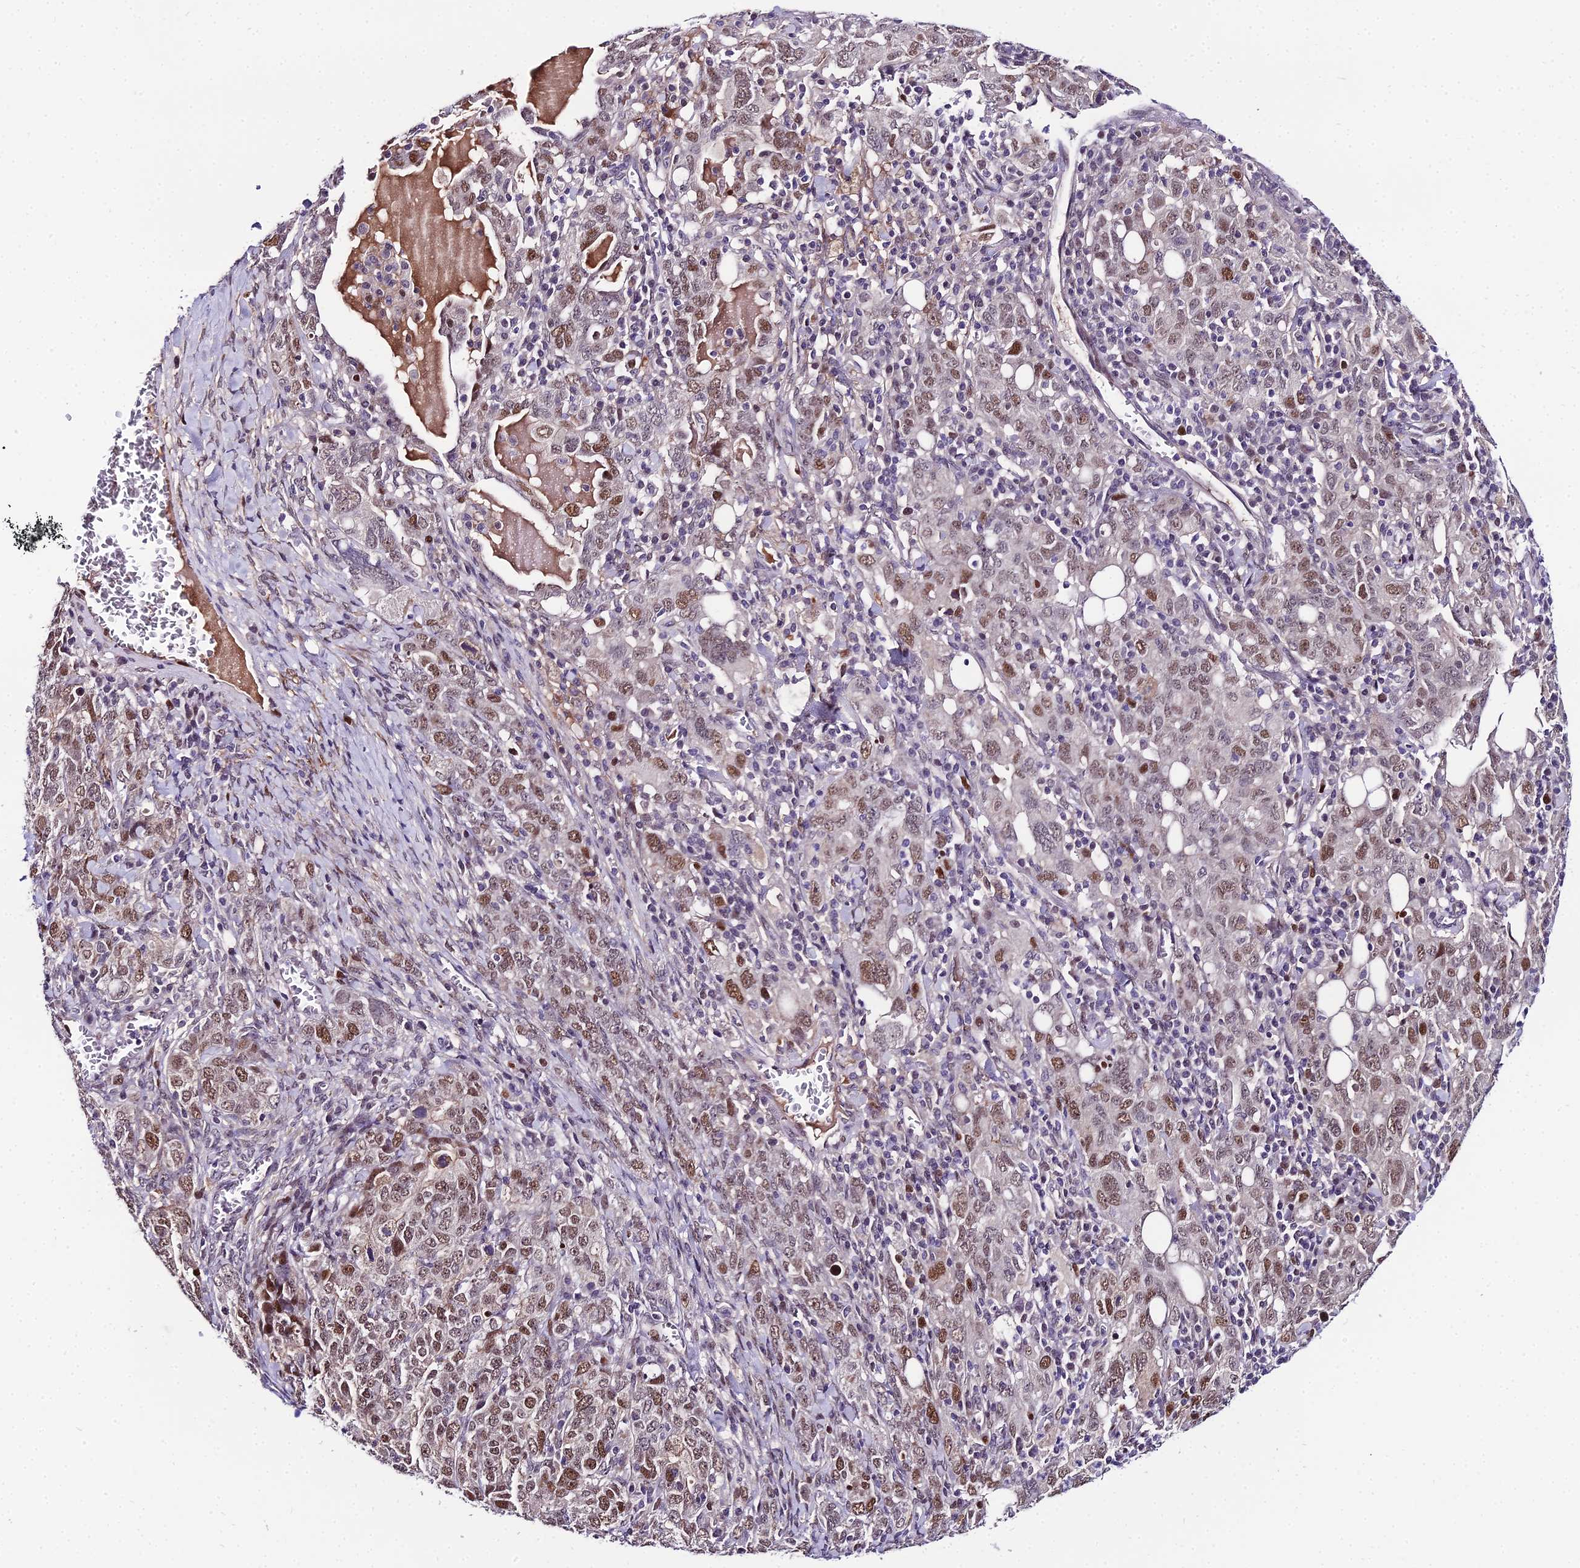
{"staining": {"intensity": "moderate", "quantity": ">75%", "location": "nuclear"}, "tissue": "ovarian cancer", "cell_type": "Tumor cells", "image_type": "cancer", "snomed": [{"axis": "morphology", "description": "Carcinoma, endometroid"}, {"axis": "topography", "description": "Ovary"}], "caption": "Brown immunohistochemical staining in human ovarian cancer (endometroid carcinoma) displays moderate nuclear staining in about >75% of tumor cells.", "gene": "TRIML2", "patient": {"sex": "female", "age": 62}}